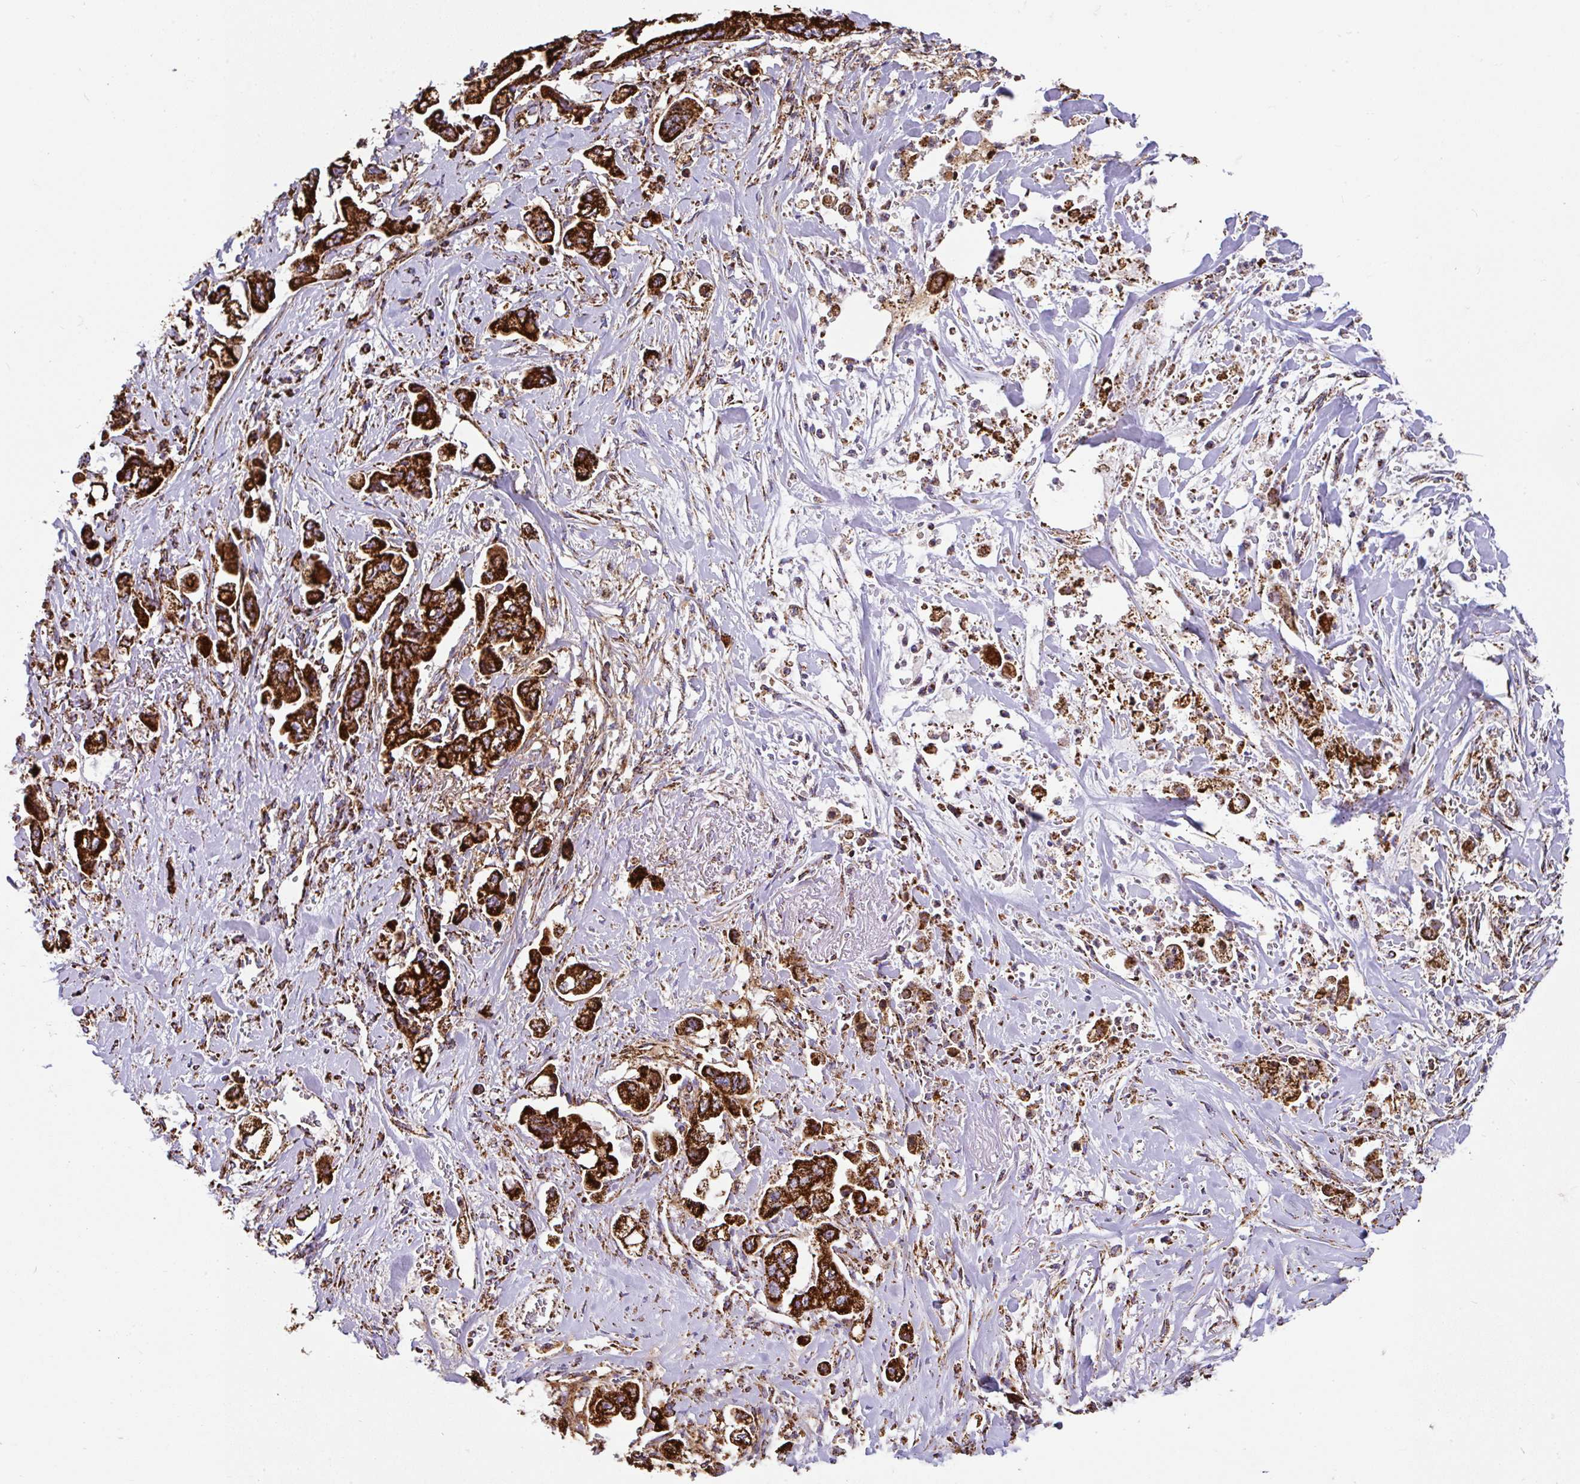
{"staining": {"intensity": "strong", "quantity": ">75%", "location": "cytoplasmic/membranous"}, "tissue": "stomach cancer", "cell_type": "Tumor cells", "image_type": "cancer", "snomed": [{"axis": "morphology", "description": "Adenocarcinoma, NOS"}, {"axis": "topography", "description": "Stomach"}], "caption": "Adenocarcinoma (stomach) stained for a protein displays strong cytoplasmic/membranous positivity in tumor cells.", "gene": "ANKRD33B", "patient": {"sex": "male", "age": 62}}